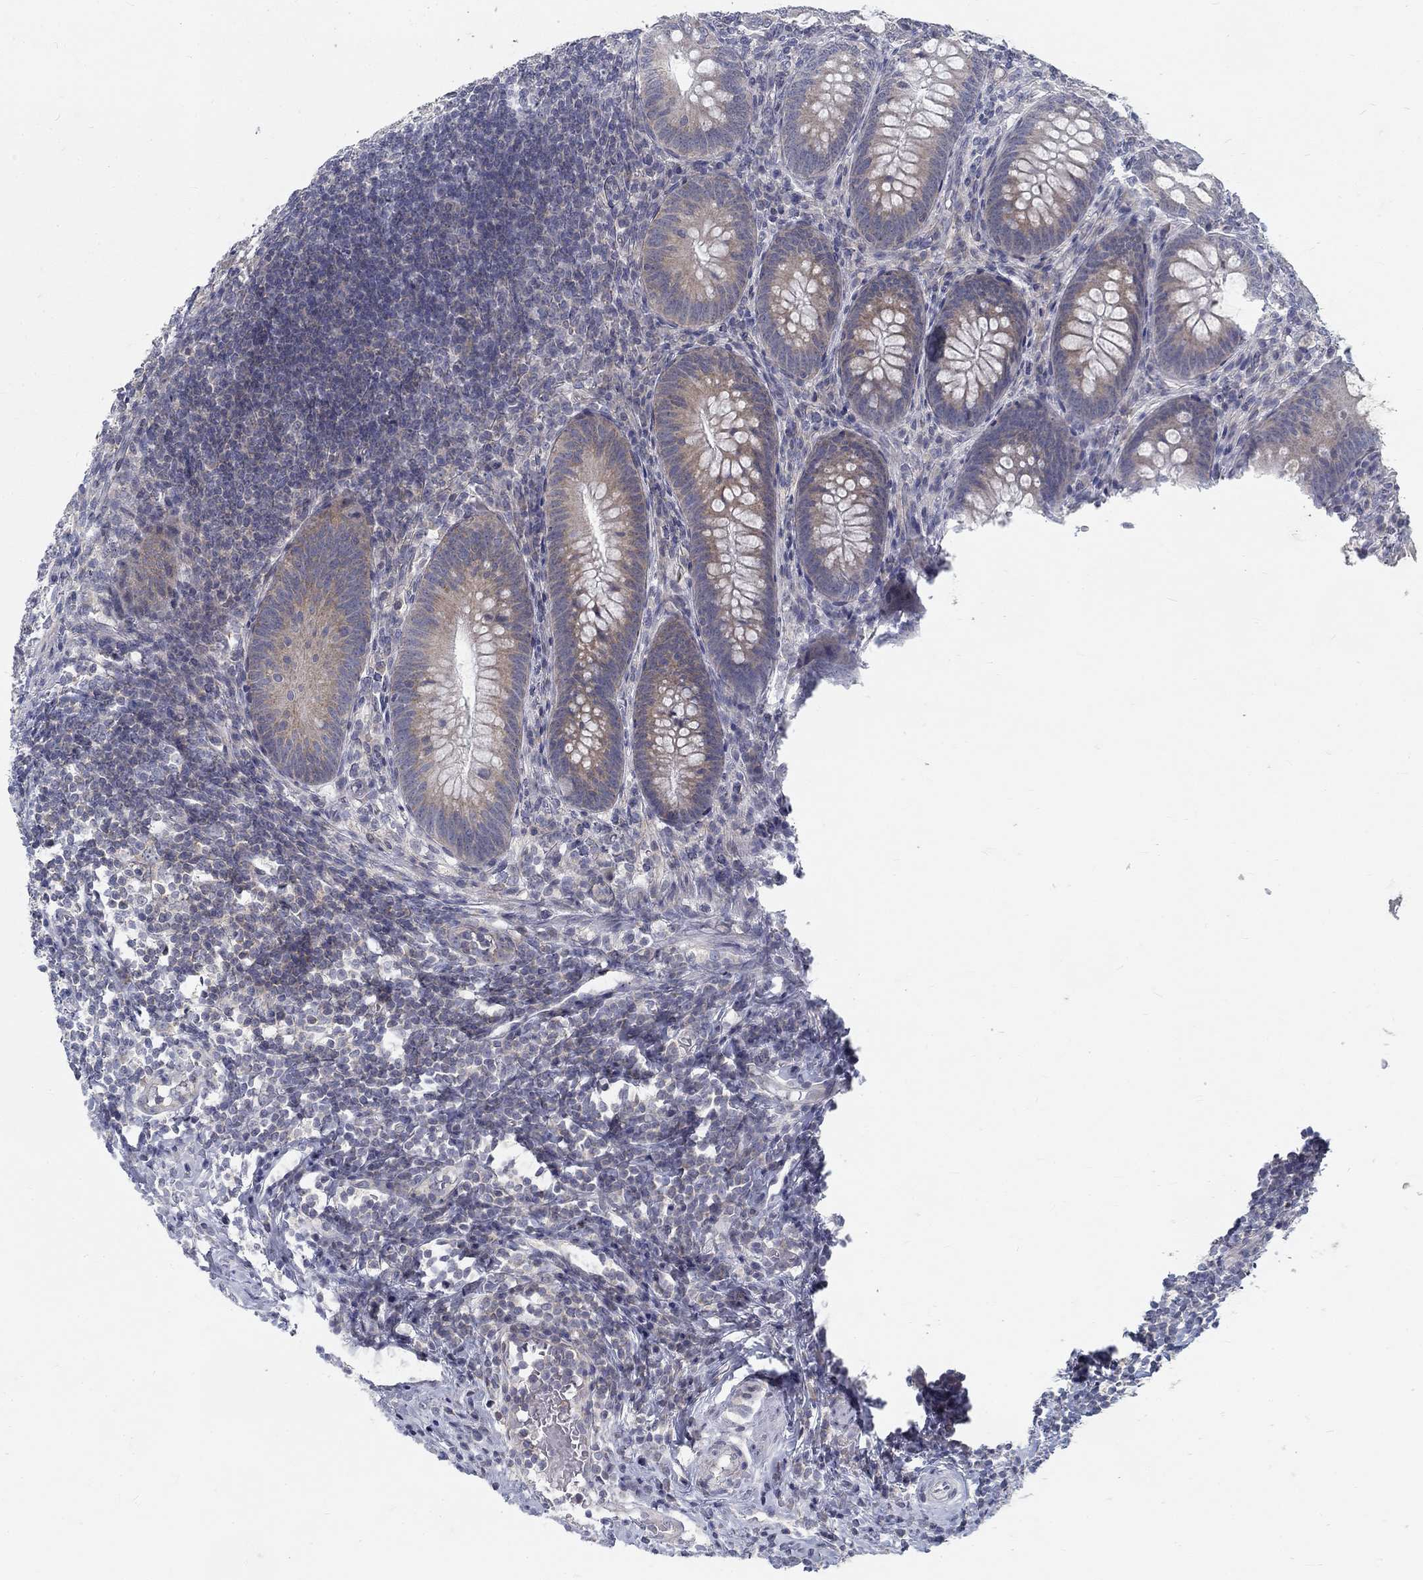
{"staining": {"intensity": "weak", "quantity": "25%-75%", "location": "cytoplasmic/membranous"}, "tissue": "appendix", "cell_type": "Glandular cells", "image_type": "normal", "snomed": [{"axis": "morphology", "description": "Normal tissue, NOS"}, {"axis": "morphology", "description": "Inflammation, NOS"}, {"axis": "topography", "description": "Appendix"}], "caption": "Brown immunohistochemical staining in unremarkable human appendix reveals weak cytoplasmic/membranous staining in approximately 25%-75% of glandular cells.", "gene": "ATP1A3", "patient": {"sex": "male", "age": 16}}